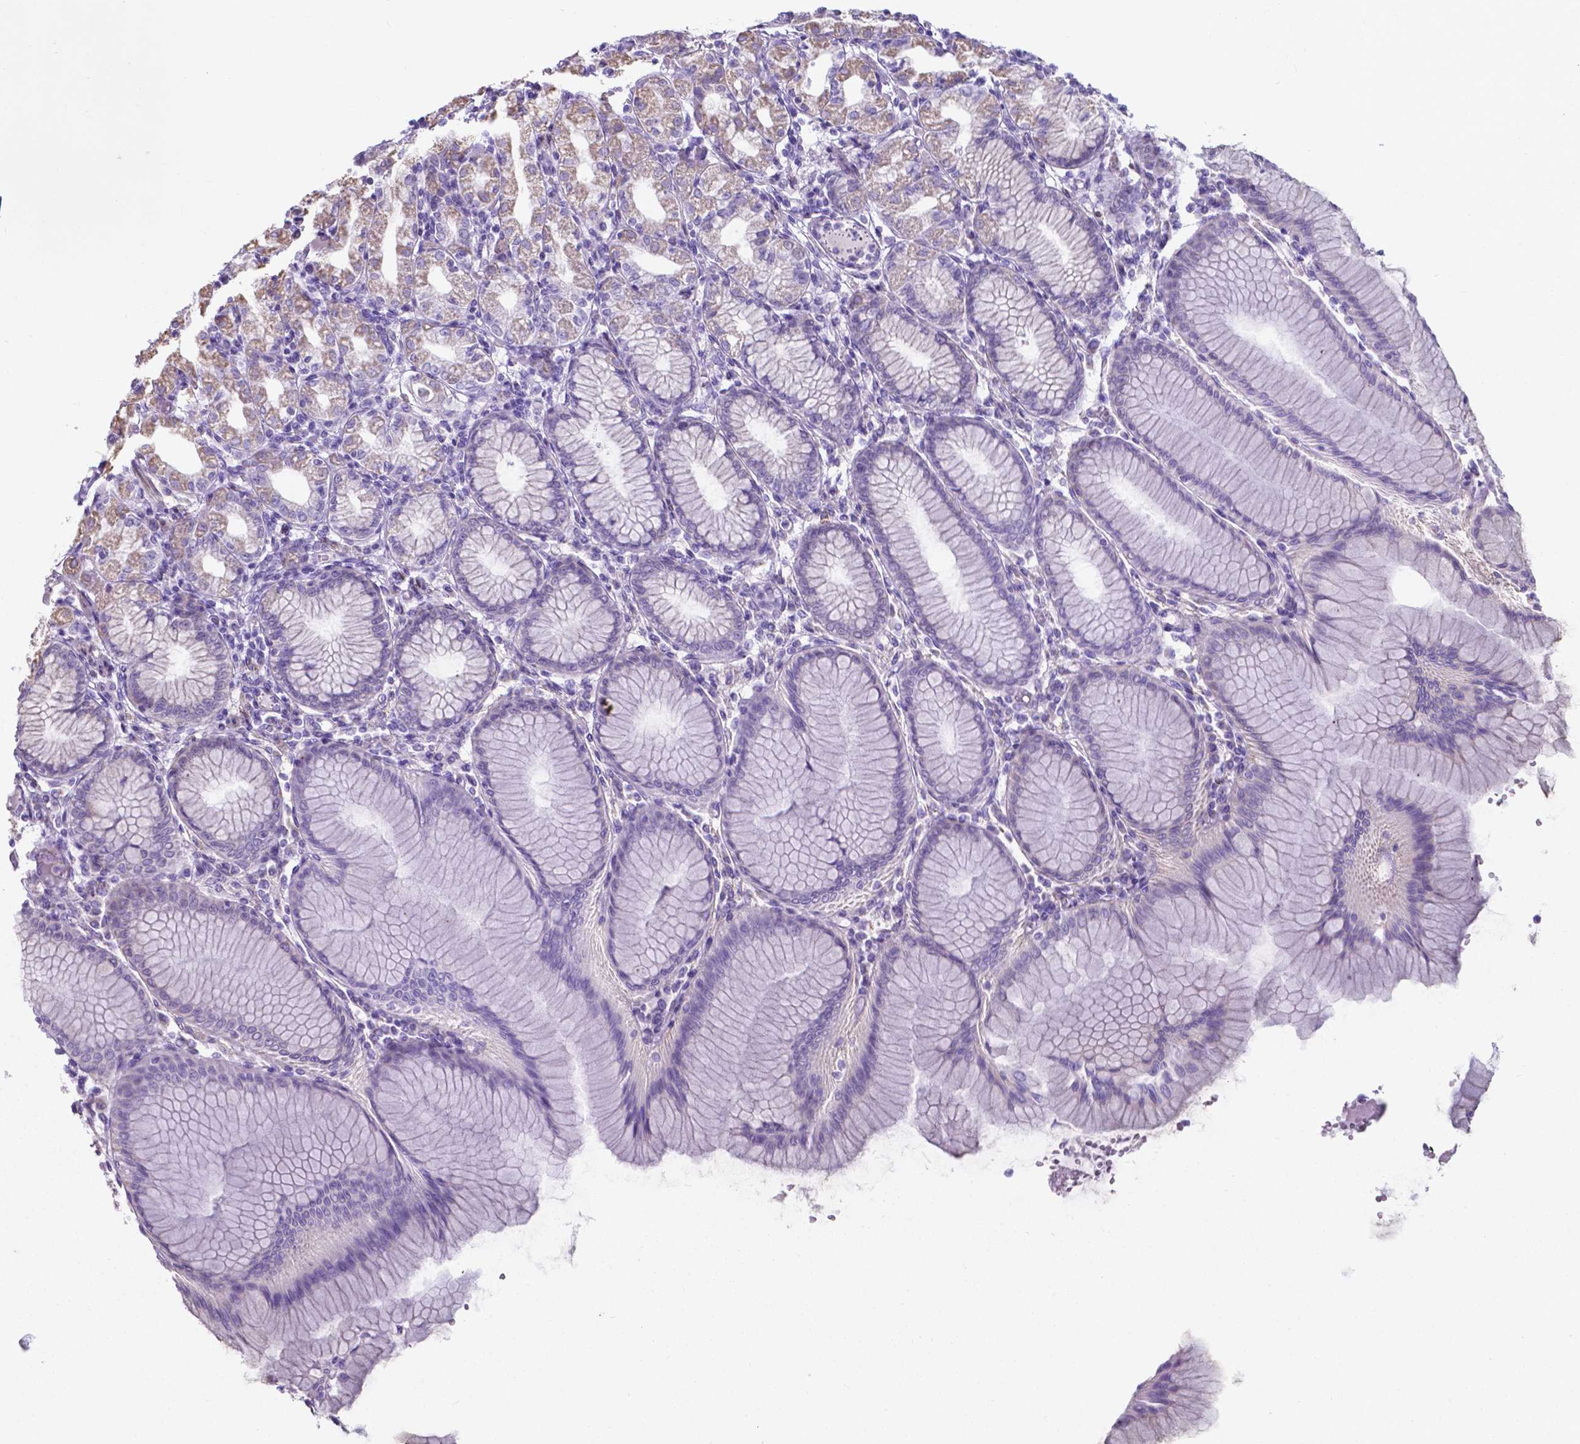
{"staining": {"intensity": "weak", "quantity": "<25%", "location": "cytoplasmic/membranous"}, "tissue": "stomach", "cell_type": "Glandular cells", "image_type": "normal", "snomed": [{"axis": "morphology", "description": "Normal tissue, NOS"}, {"axis": "topography", "description": "Skeletal muscle"}, {"axis": "topography", "description": "Stomach"}], "caption": "An immunohistochemistry micrograph of normal stomach is shown. There is no staining in glandular cells of stomach.", "gene": "FAM114A1", "patient": {"sex": "female", "age": 57}}